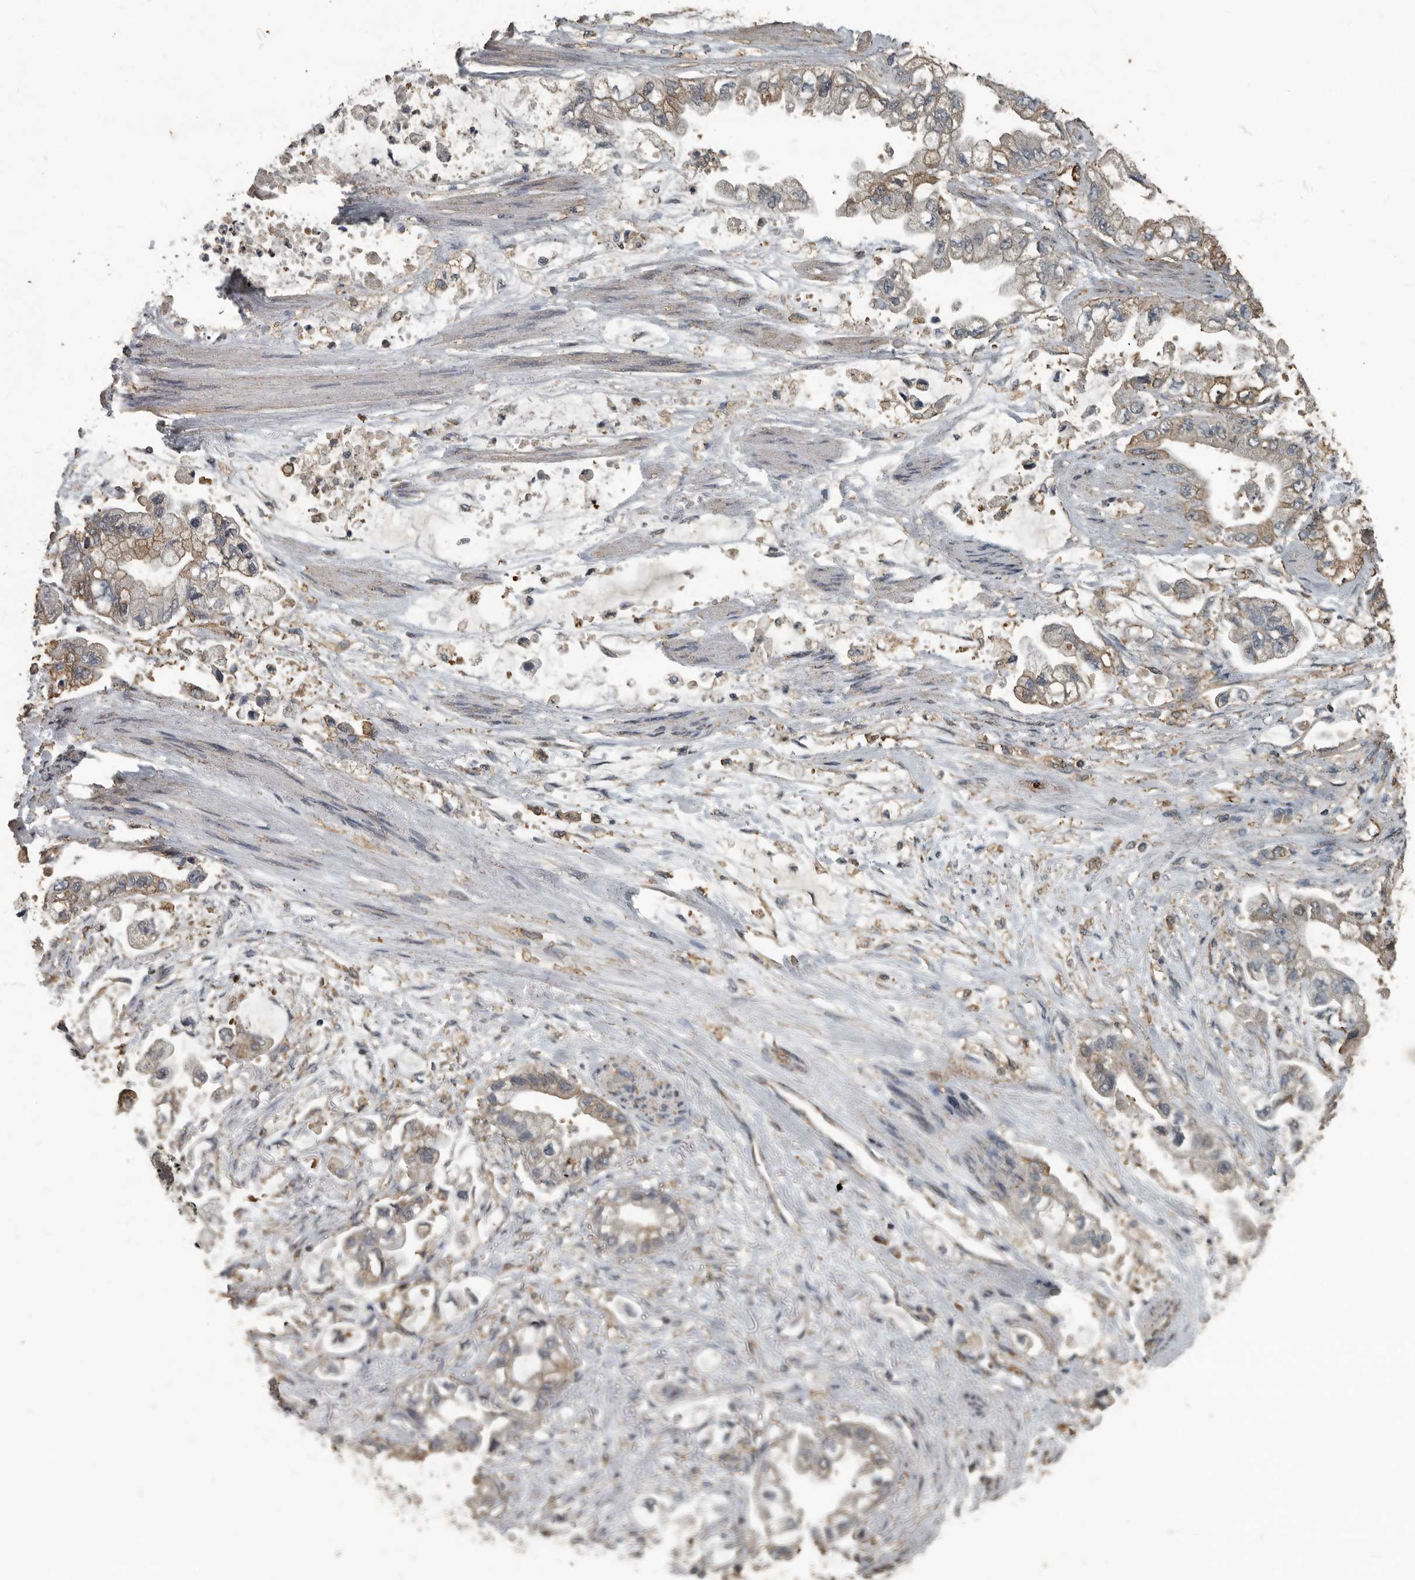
{"staining": {"intensity": "weak", "quantity": "<25%", "location": "cytoplasmic/membranous"}, "tissue": "stomach cancer", "cell_type": "Tumor cells", "image_type": "cancer", "snomed": [{"axis": "morphology", "description": "Adenocarcinoma, NOS"}, {"axis": "topography", "description": "Stomach"}], "caption": "Micrograph shows no significant protein expression in tumor cells of stomach cancer.", "gene": "IL15RA", "patient": {"sex": "male", "age": 62}}